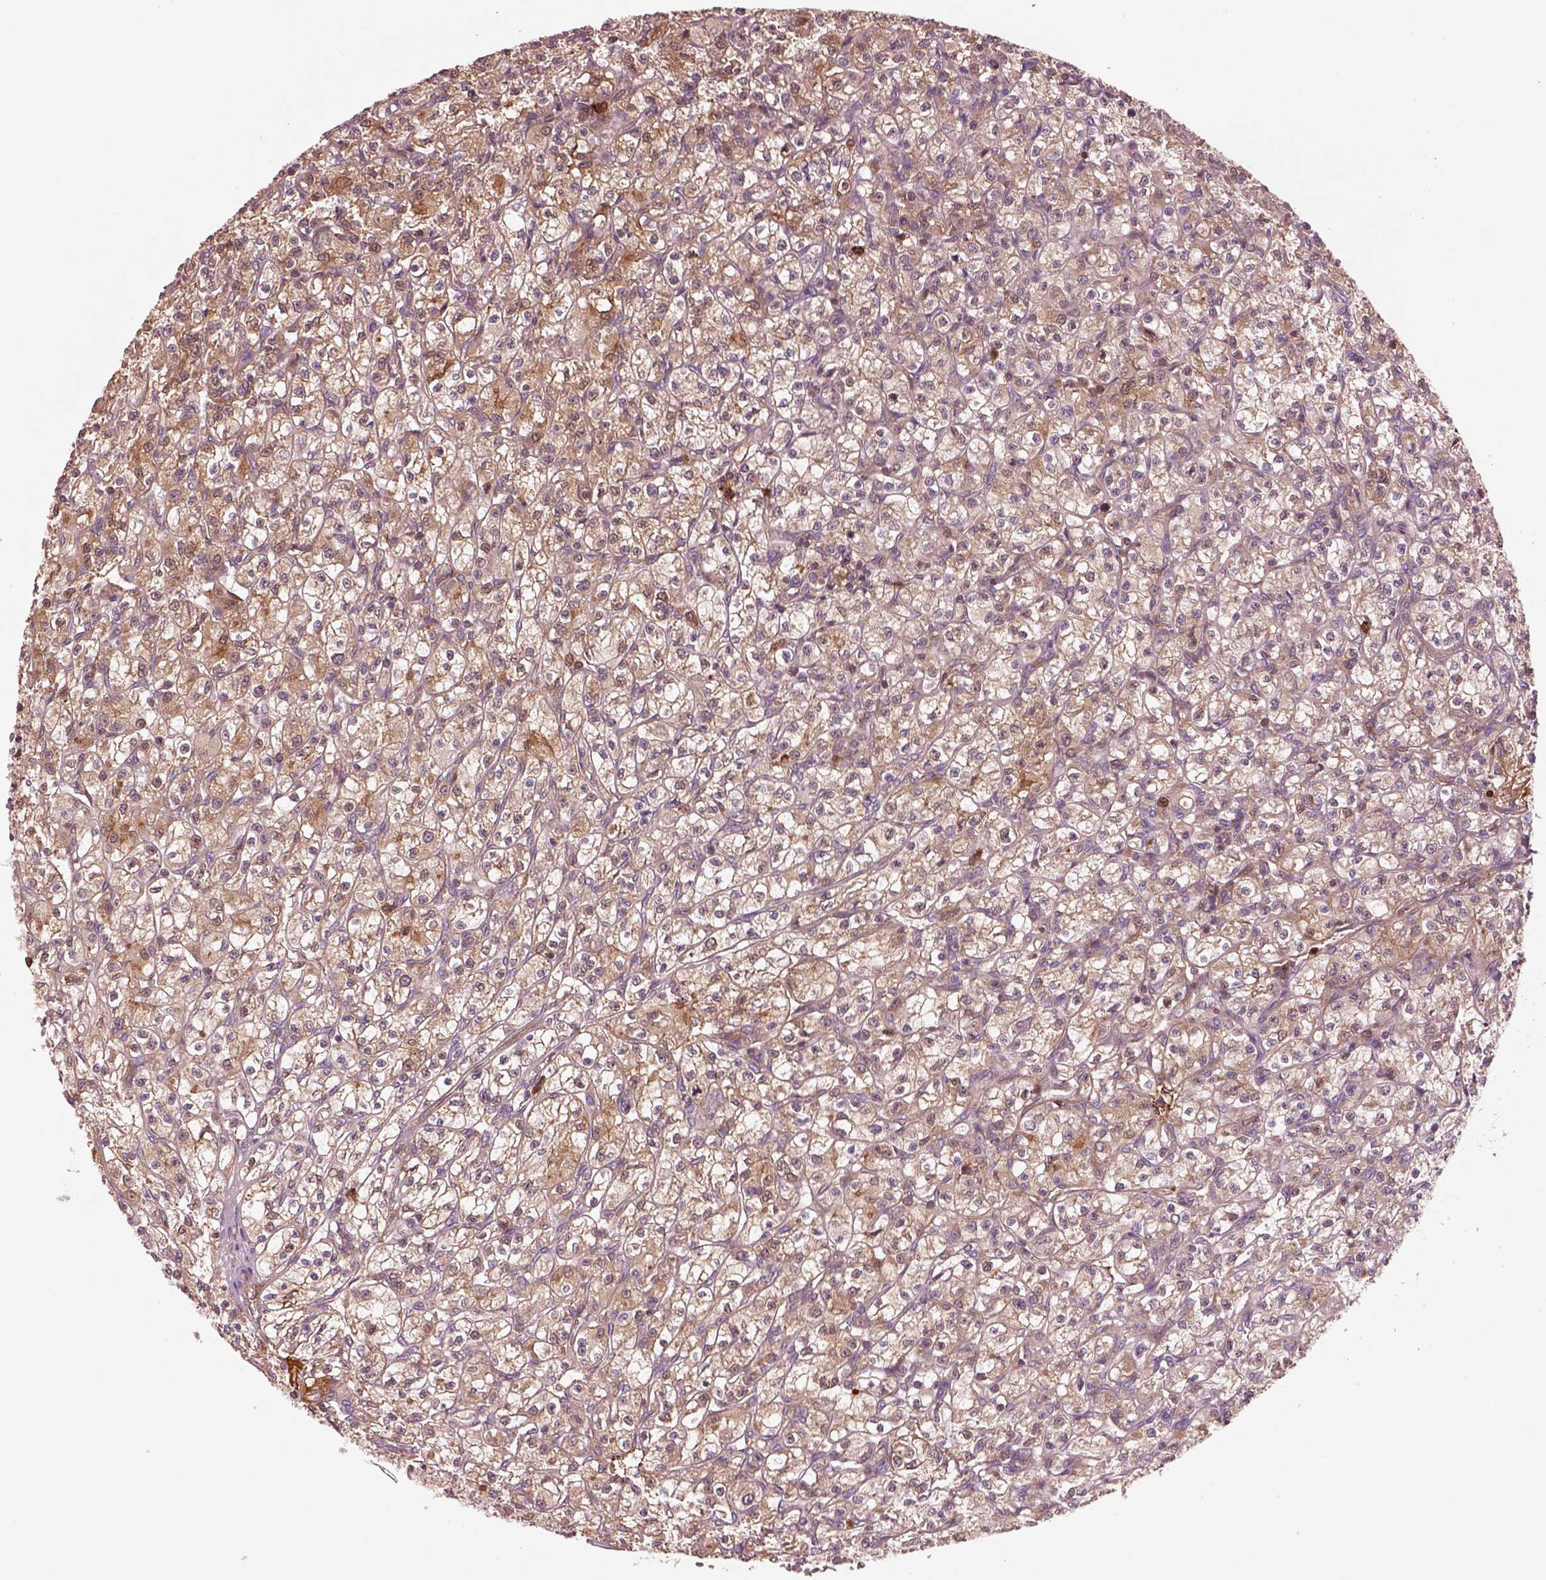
{"staining": {"intensity": "moderate", "quantity": "<25%", "location": "cytoplasmic/membranous"}, "tissue": "renal cancer", "cell_type": "Tumor cells", "image_type": "cancer", "snomed": [{"axis": "morphology", "description": "Adenocarcinoma, NOS"}, {"axis": "topography", "description": "Kidney"}], "caption": "High-magnification brightfield microscopy of renal cancer (adenocarcinoma) stained with DAB (brown) and counterstained with hematoxylin (blue). tumor cells exhibit moderate cytoplasmic/membranous positivity is identified in about<25% of cells. The staining is performed using DAB (3,3'-diaminobenzidine) brown chromogen to label protein expression. The nuclei are counter-stained blue using hematoxylin.", "gene": "ASCC2", "patient": {"sex": "female", "age": 70}}